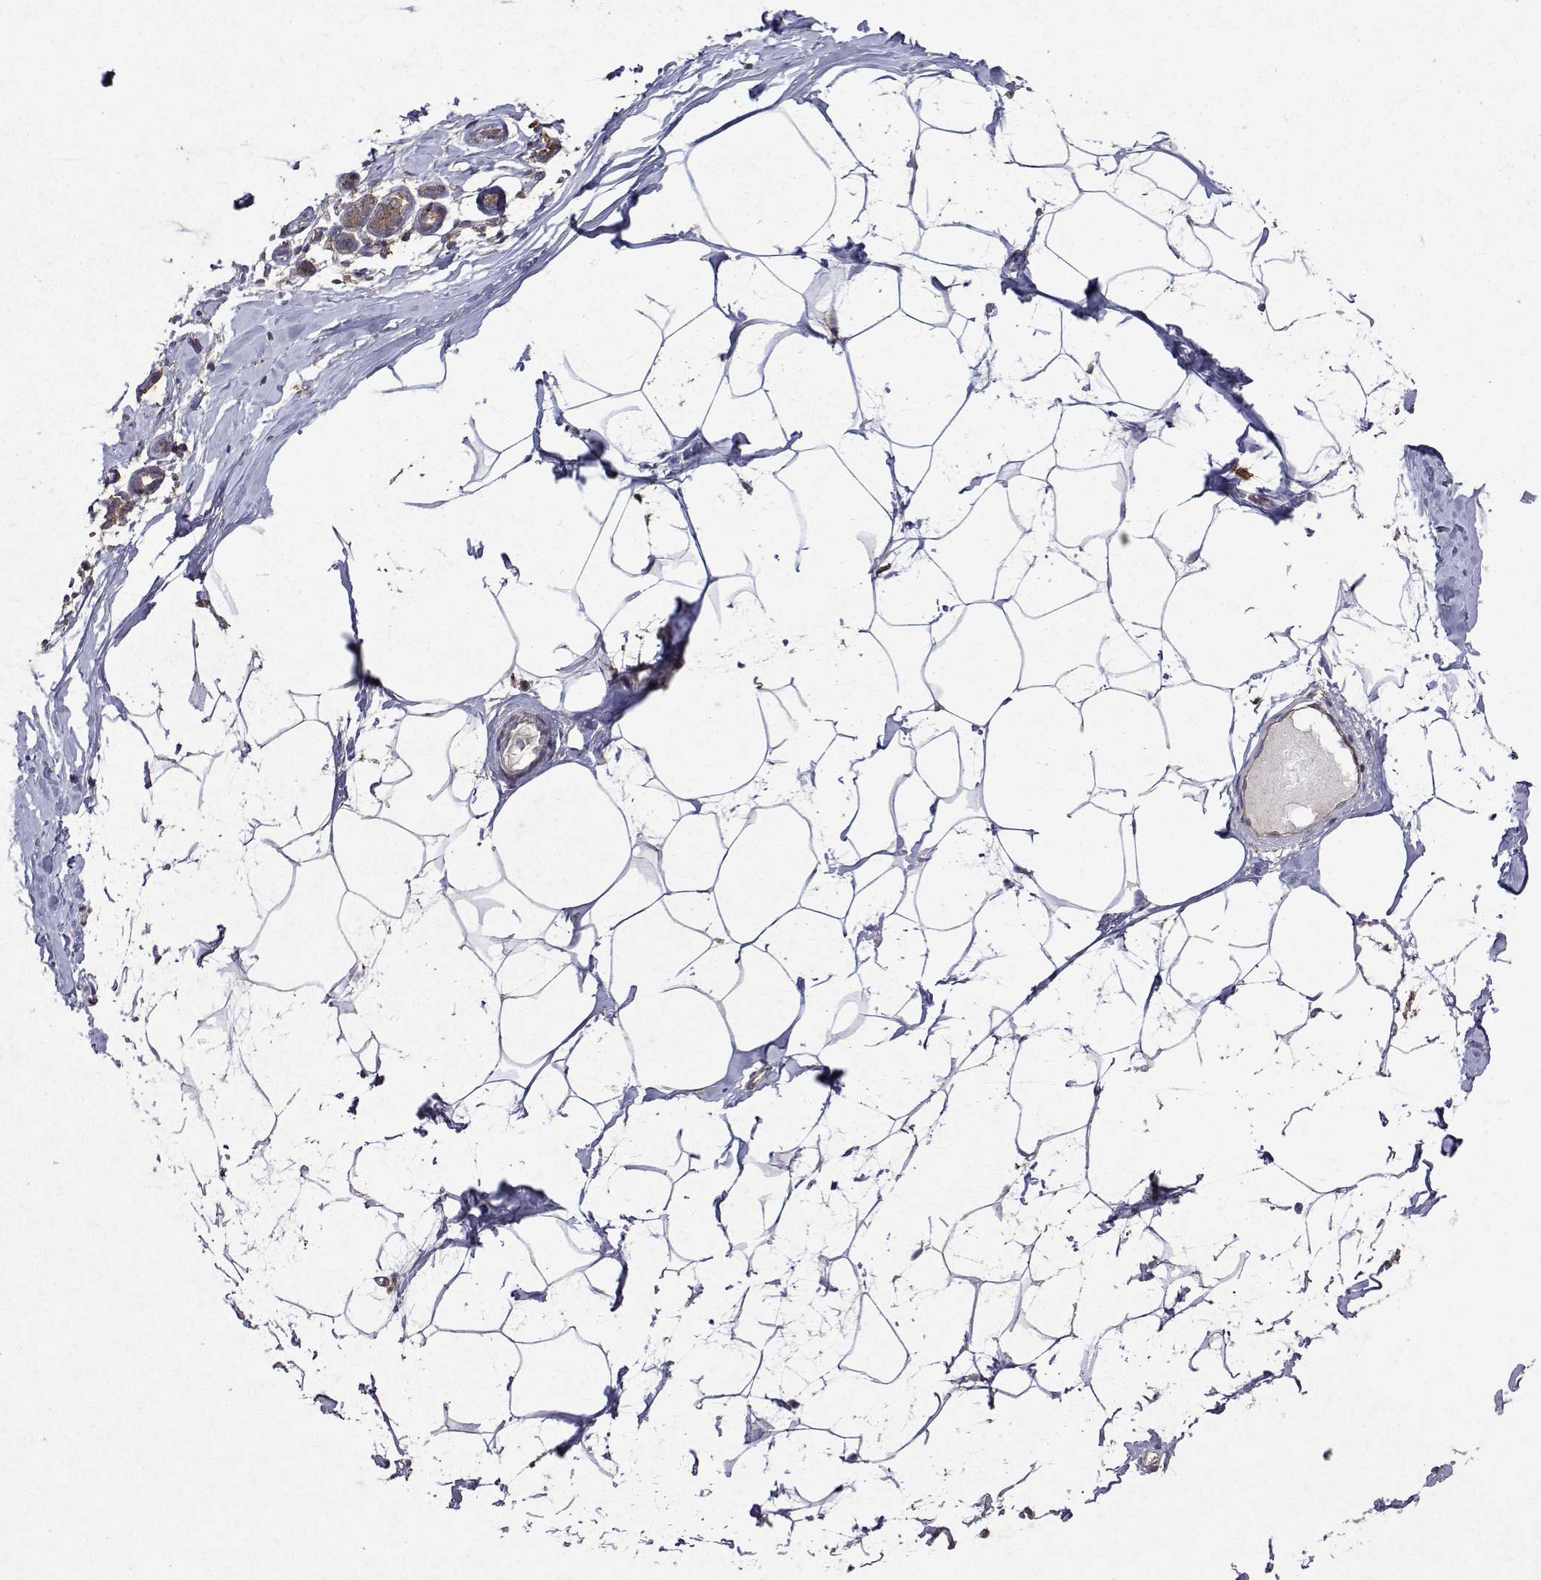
{"staining": {"intensity": "negative", "quantity": "none", "location": "none"}, "tissue": "breast", "cell_type": "Adipocytes", "image_type": "normal", "snomed": [{"axis": "morphology", "description": "Normal tissue, NOS"}, {"axis": "topography", "description": "Breast"}], "caption": "This is a micrograph of immunohistochemistry (IHC) staining of unremarkable breast, which shows no positivity in adipocytes.", "gene": "APAF1", "patient": {"sex": "female", "age": 32}}